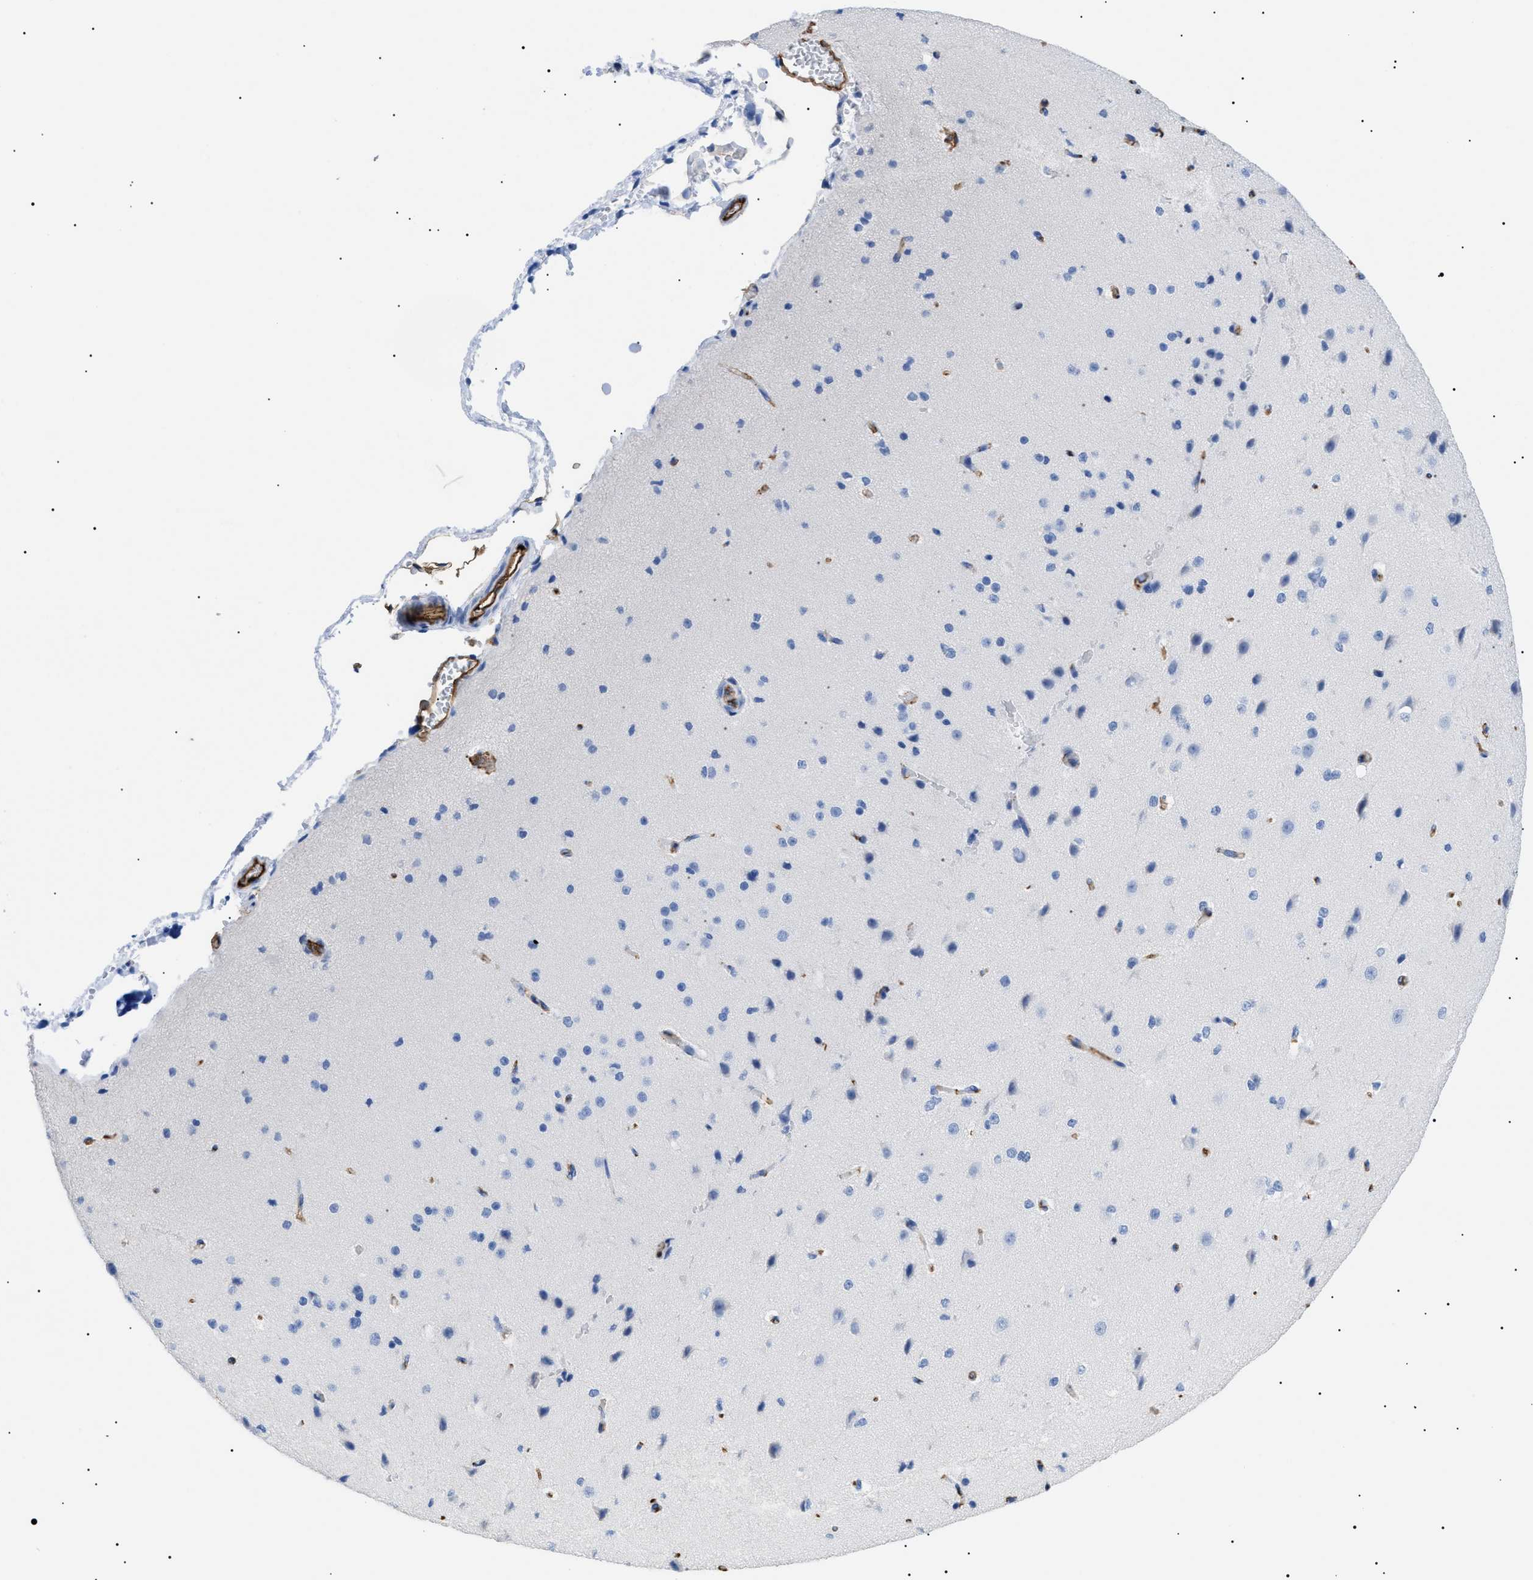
{"staining": {"intensity": "strong", "quantity": ">75%", "location": "cytoplasmic/membranous"}, "tissue": "cerebral cortex", "cell_type": "Endothelial cells", "image_type": "normal", "snomed": [{"axis": "morphology", "description": "Normal tissue, NOS"}, {"axis": "morphology", "description": "Developmental malformation"}, {"axis": "topography", "description": "Cerebral cortex"}], "caption": "Endothelial cells show high levels of strong cytoplasmic/membranous positivity in approximately >75% of cells in normal cerebral cortex.", "gene": "PODXL", "patient": {"sex": "female", "age": 30}}